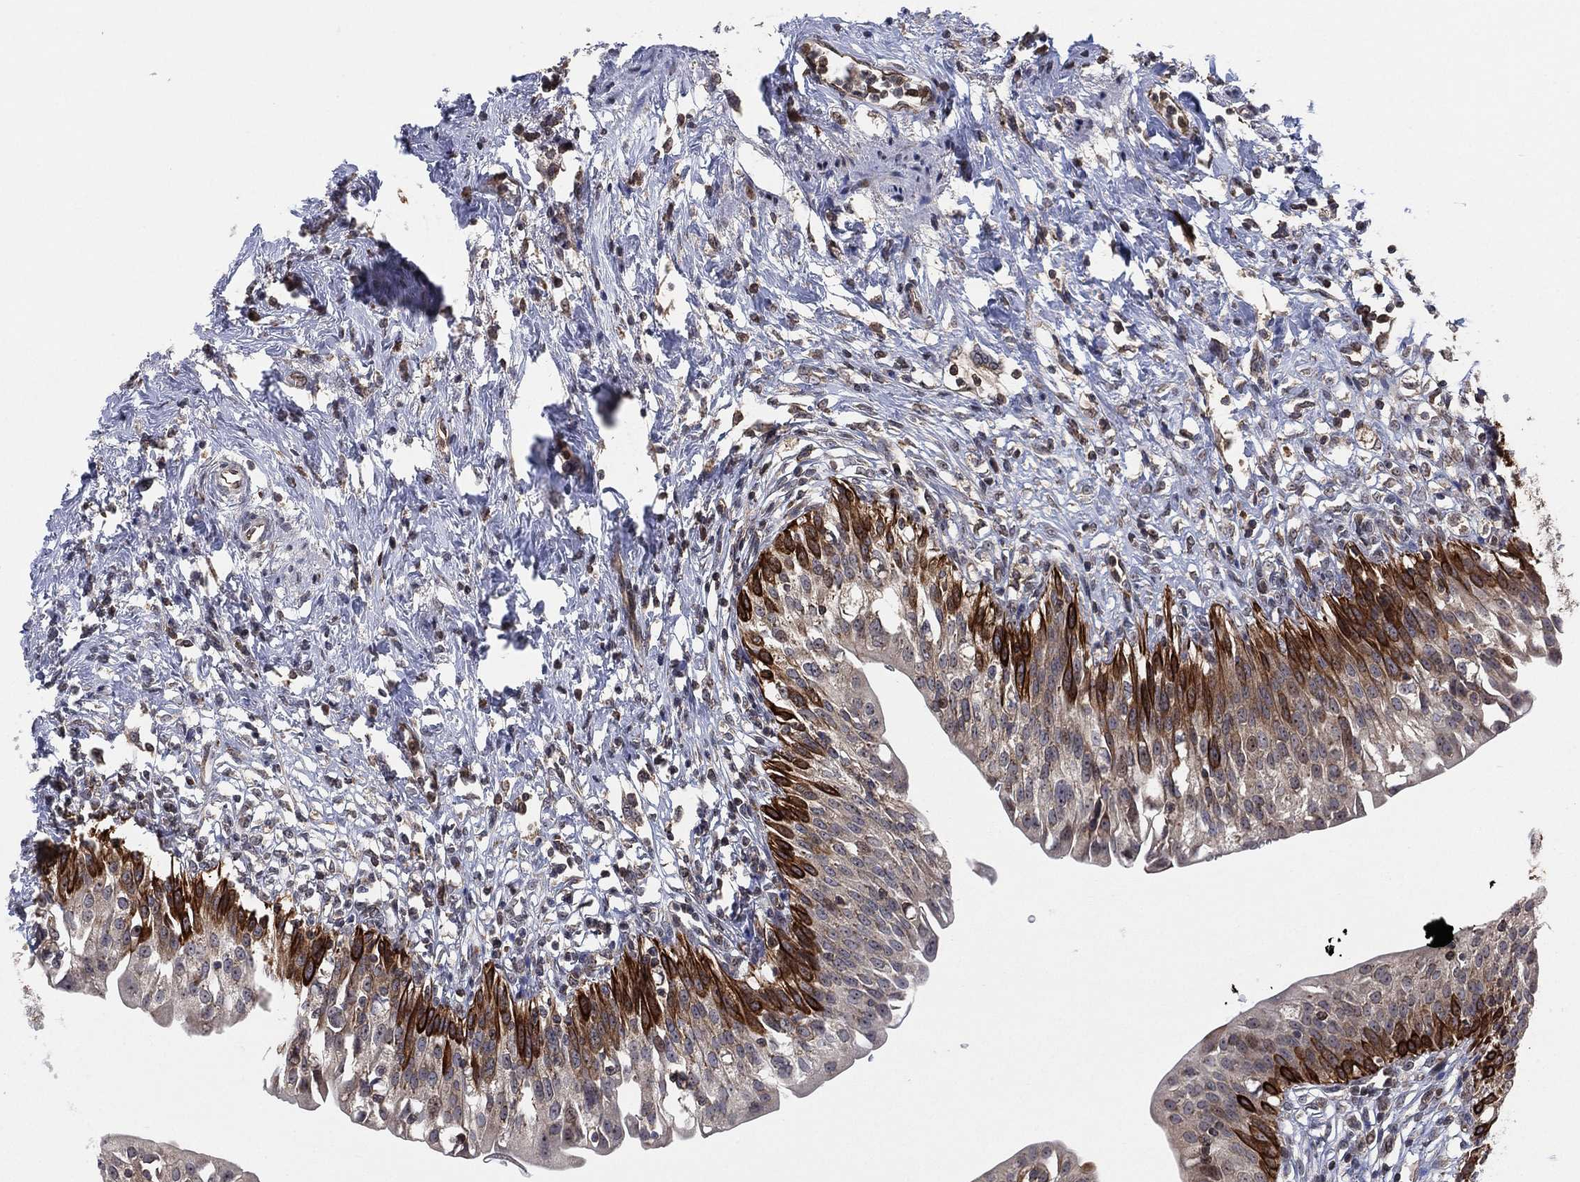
{"staining": {"intensity": "strong", "quantity": "<25%", "location": "cytoplasmic/membranous,nuclear"}, "tissue": "urinary bladder", "cell_type": "Urothelial cells", "image_type": "normal", "snomed": [{"axis": "morphology", "description": "Normal tissue, NOS"}, {"axis": "topography", "description": "Urinary bladder"}], "caption": "Immunohistochemistry (IHC) of benign human urinary bladder displays medium levels of strong cytoplasmic/membranous,nuclear positivity in approximately <25% of urothelial cells.", "gene": "TMCO1", "patient": {"sex": "male", "age": 76}}